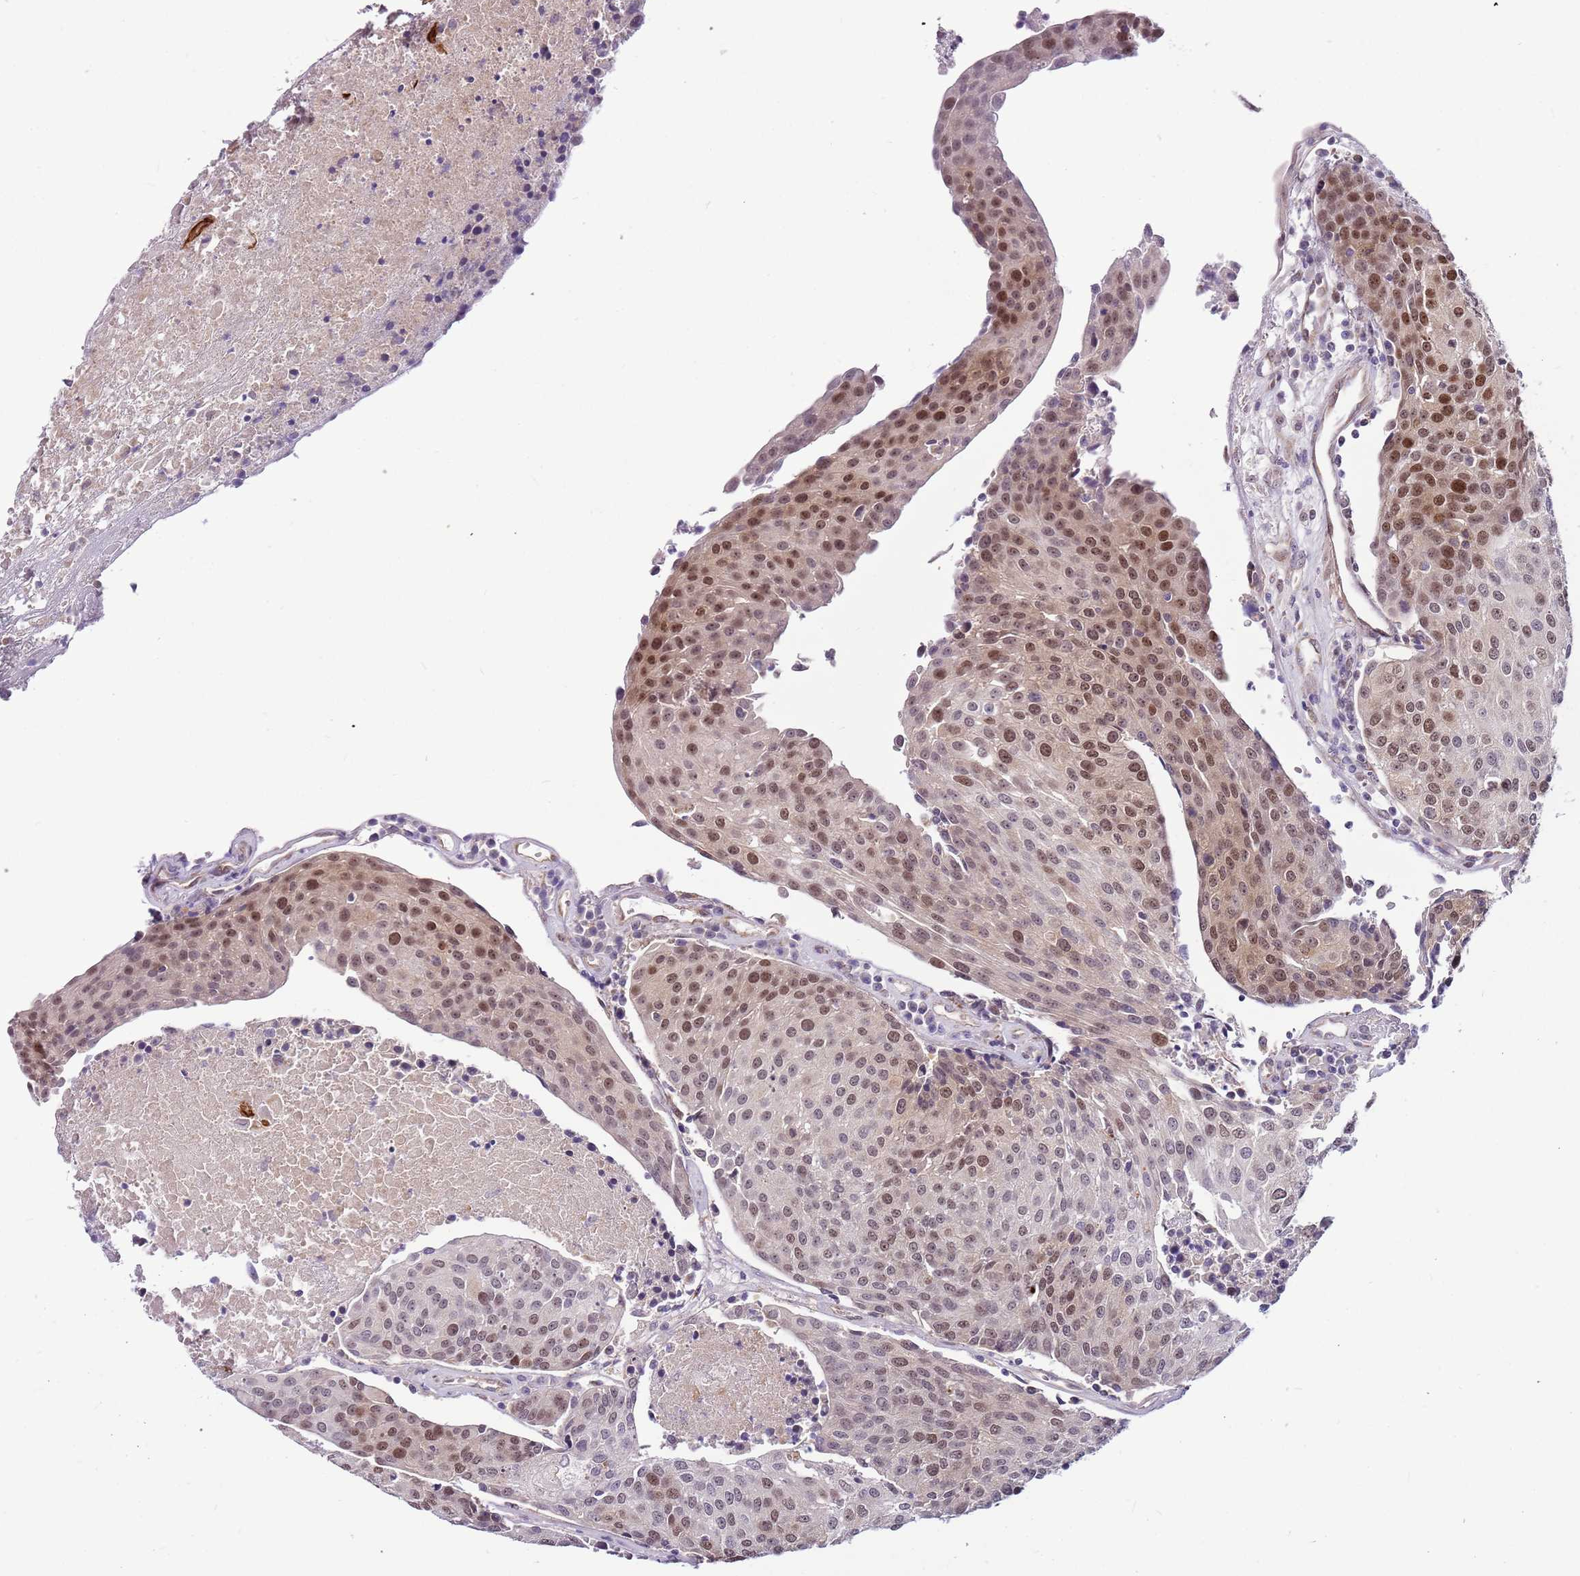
{"staining": {"intensity": "moderate", "quantity": ">75%", "location": "nuclear"}, "tissue": "urothelial cancer", "cell_type": "Tumor cells", "image_type": "cancer", "snomed": [{"axis": "morphology", "description": "Urothelial carcinoma, High grade"}, {"axis": "topography", "description": "Urinary bladder"}], "caption": "About >75% of tumor cells in human urothelial cancer show moderate nuclear protein staining as visualized by brown immunohistochemical staining.", "gene": "POLE3", "patient": {"sex": "female", "age": 85}}